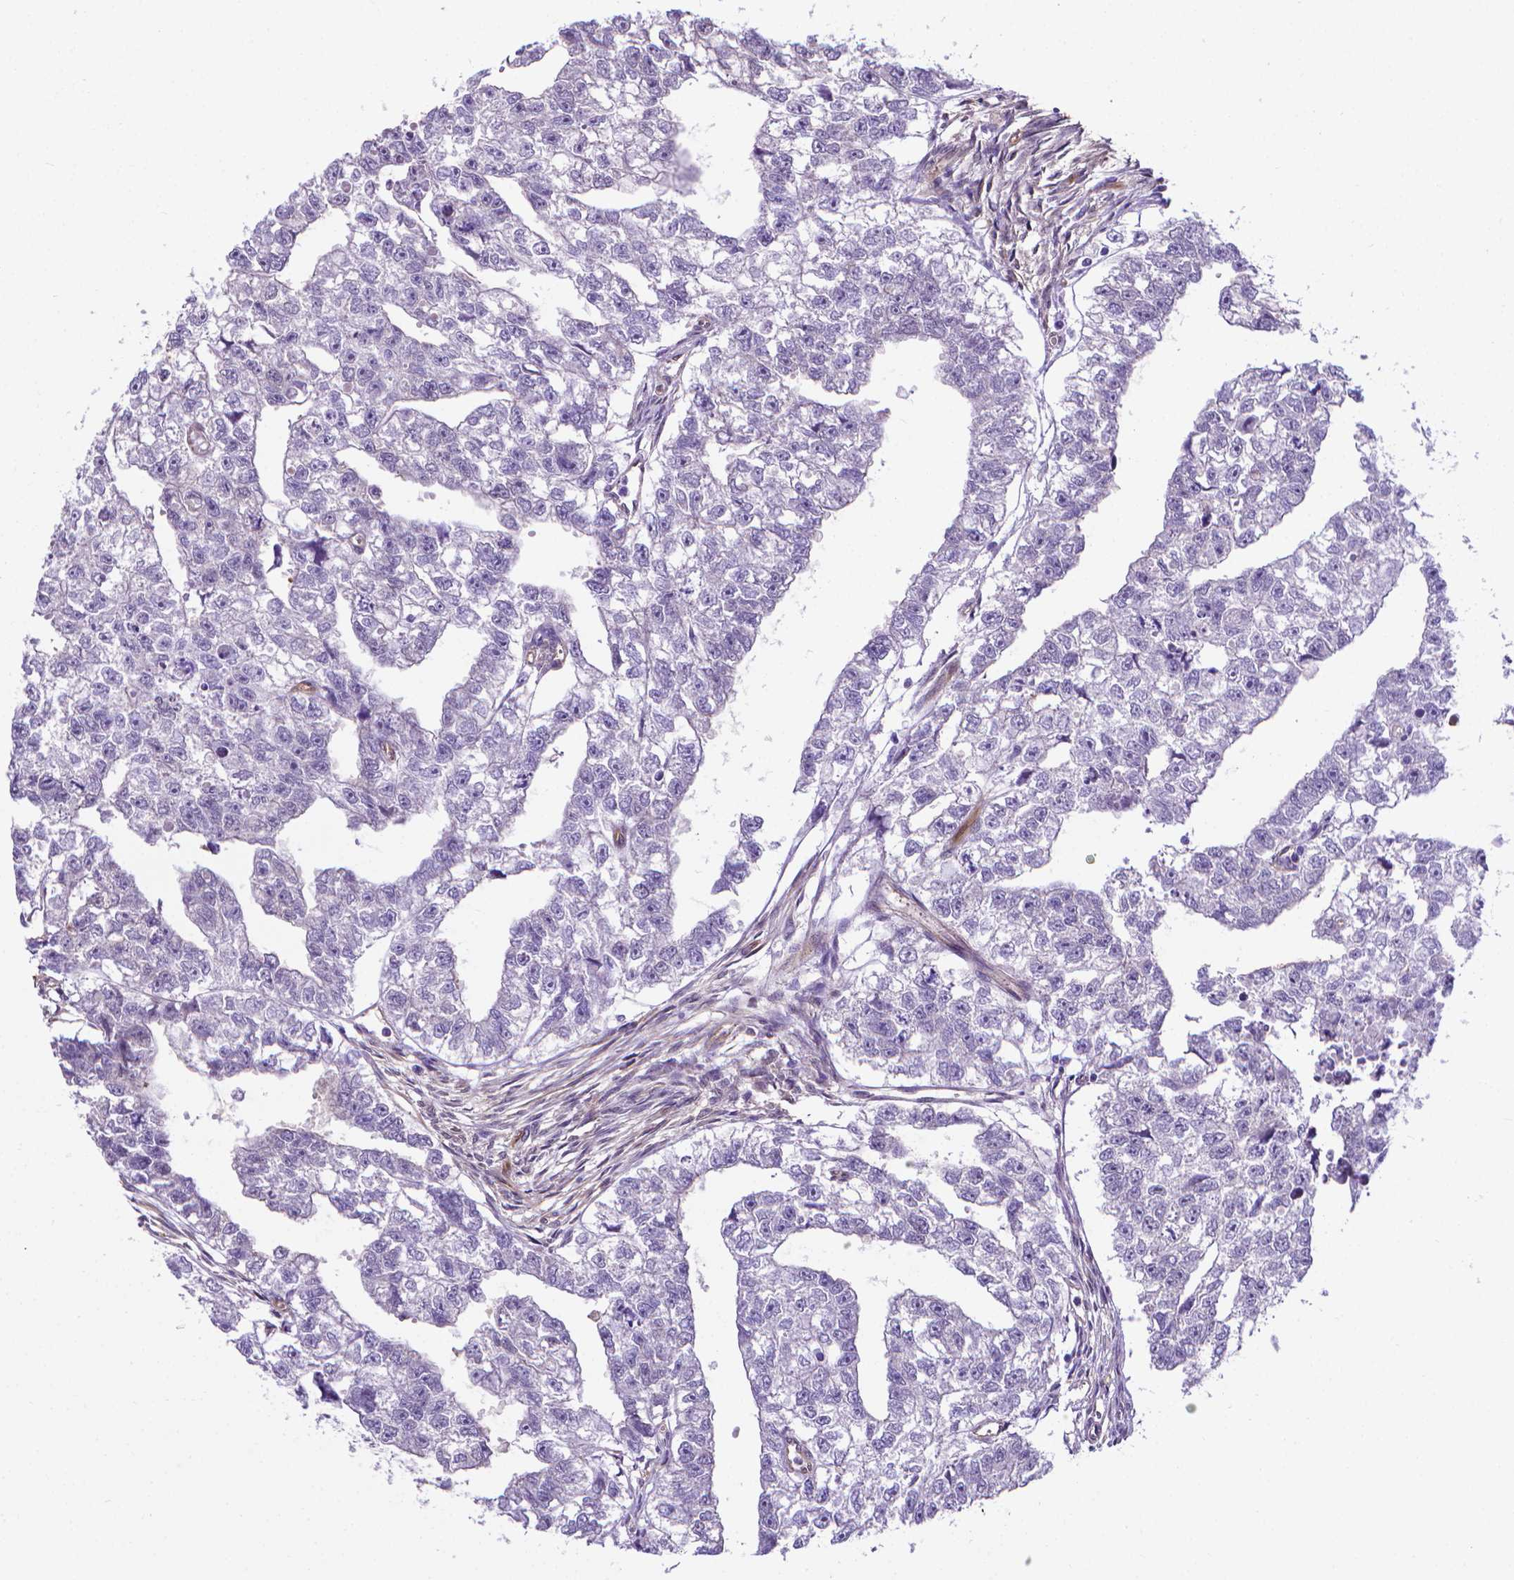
{"staining": {"intensity": "negative", "quantity": "none", "location": "none"}, "tissue": "testis cancer", "cell_type": "Tumor cells", "image_type": "cancer", "snomed": [{"axis": "morphology", "description": "Carcinoma, Embryonal, NOS"}, {"axis": "morphology", "description": "Teratoma, malignant, NOS"}, {"axis": "topography", "description": "Testis"}], "caption": "Immunohistochemistry of testis cancer displays no positivity in tumor cells.", "gene": "CLIC4", "patient": {"sex": "male", "age": 44}}